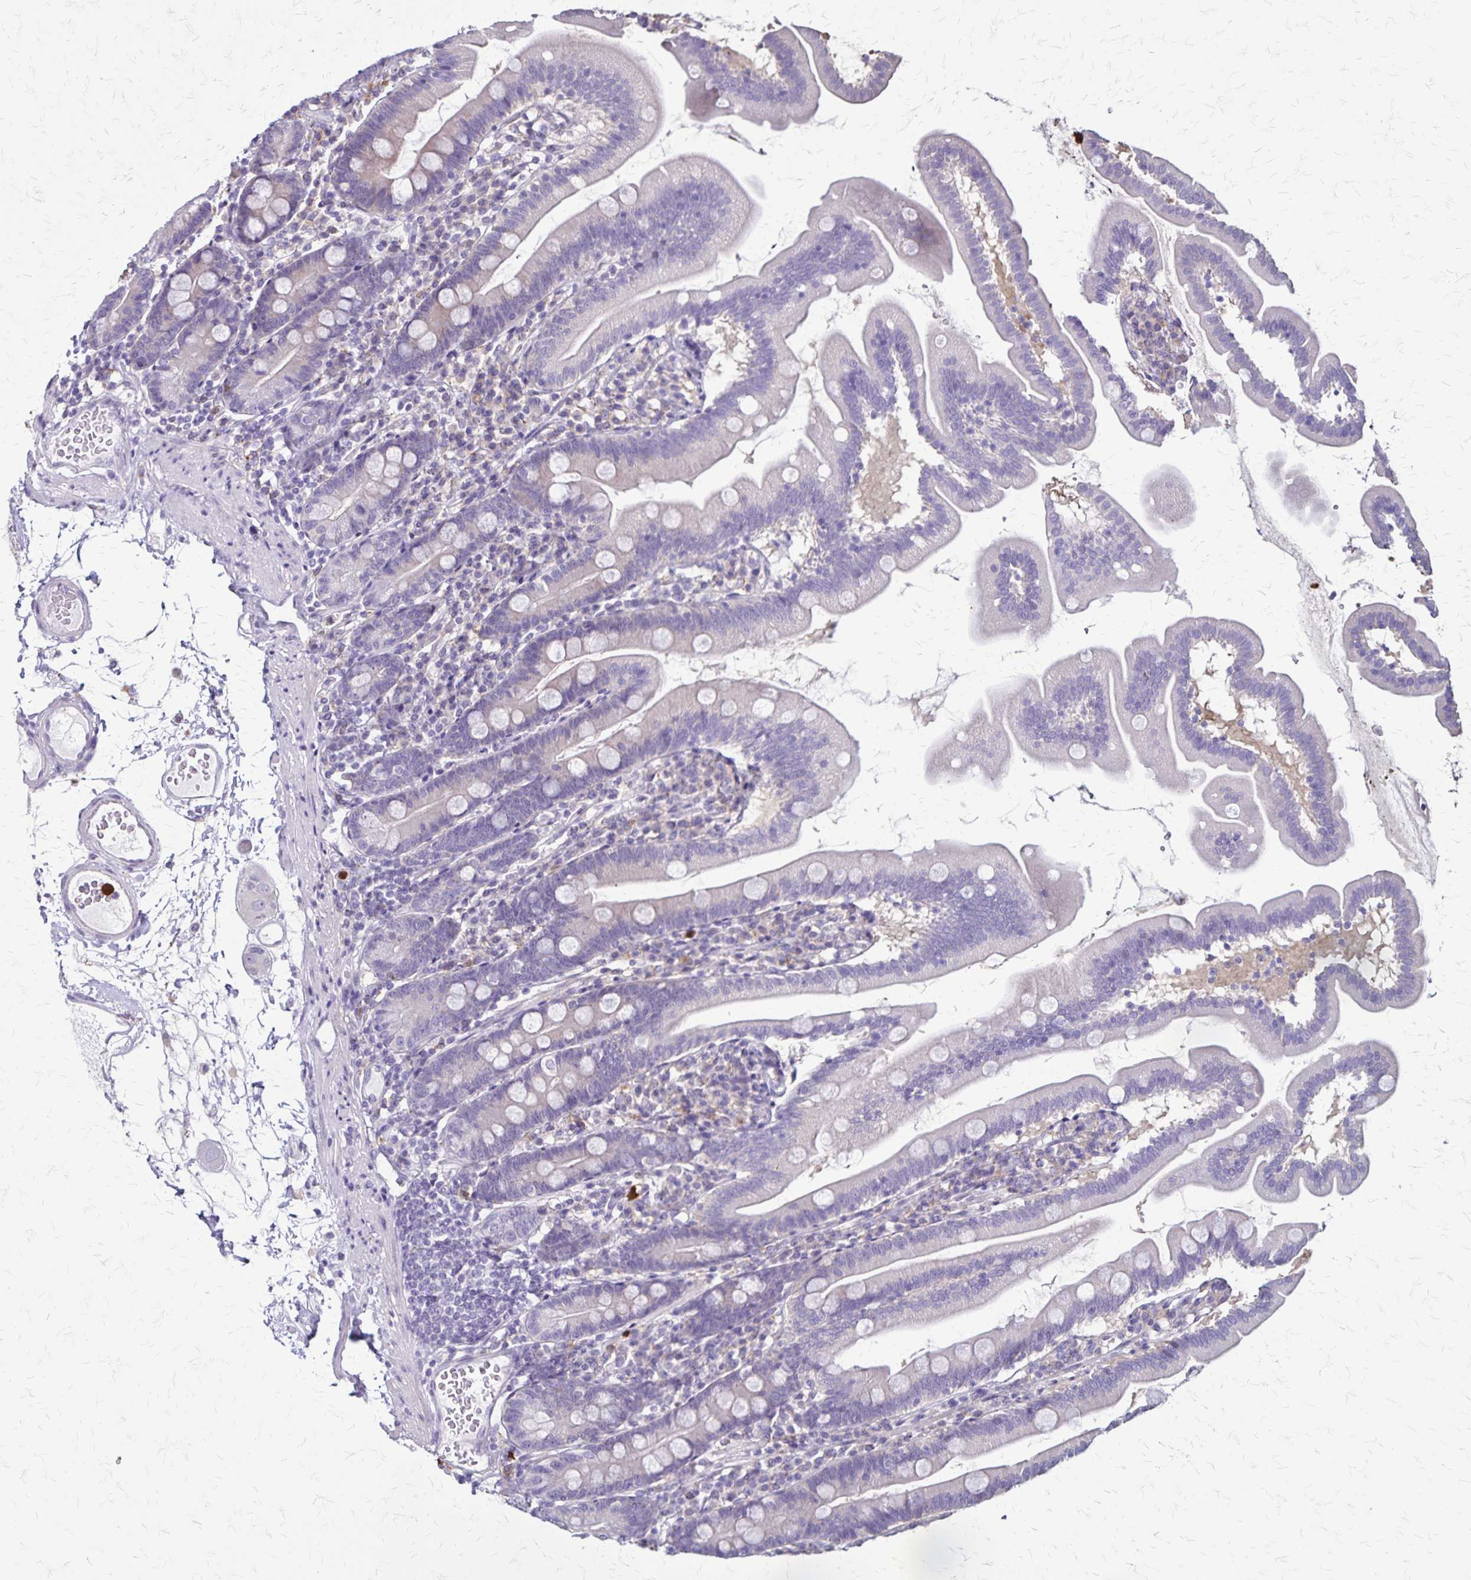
{"staining": {"intensity": "negative", "quantity": "none", "location": "none"}, "tissue": "duodenum", "cell_type": "Glandular cells", "image_type": "normal", "snomed": [{"axis": "morphology", "description": "Normal tissue, NOS"}, {"axis": "topography", "description": "Duodenum"}], "caption": "A high-resolution micrograph shows immunohistochemistry (IHC) staining of normal duodenum, which exhibits no significant positivity in glandular cells.", "gene": "ULBP3", "patient": {"sex": "female", "age": 67}}